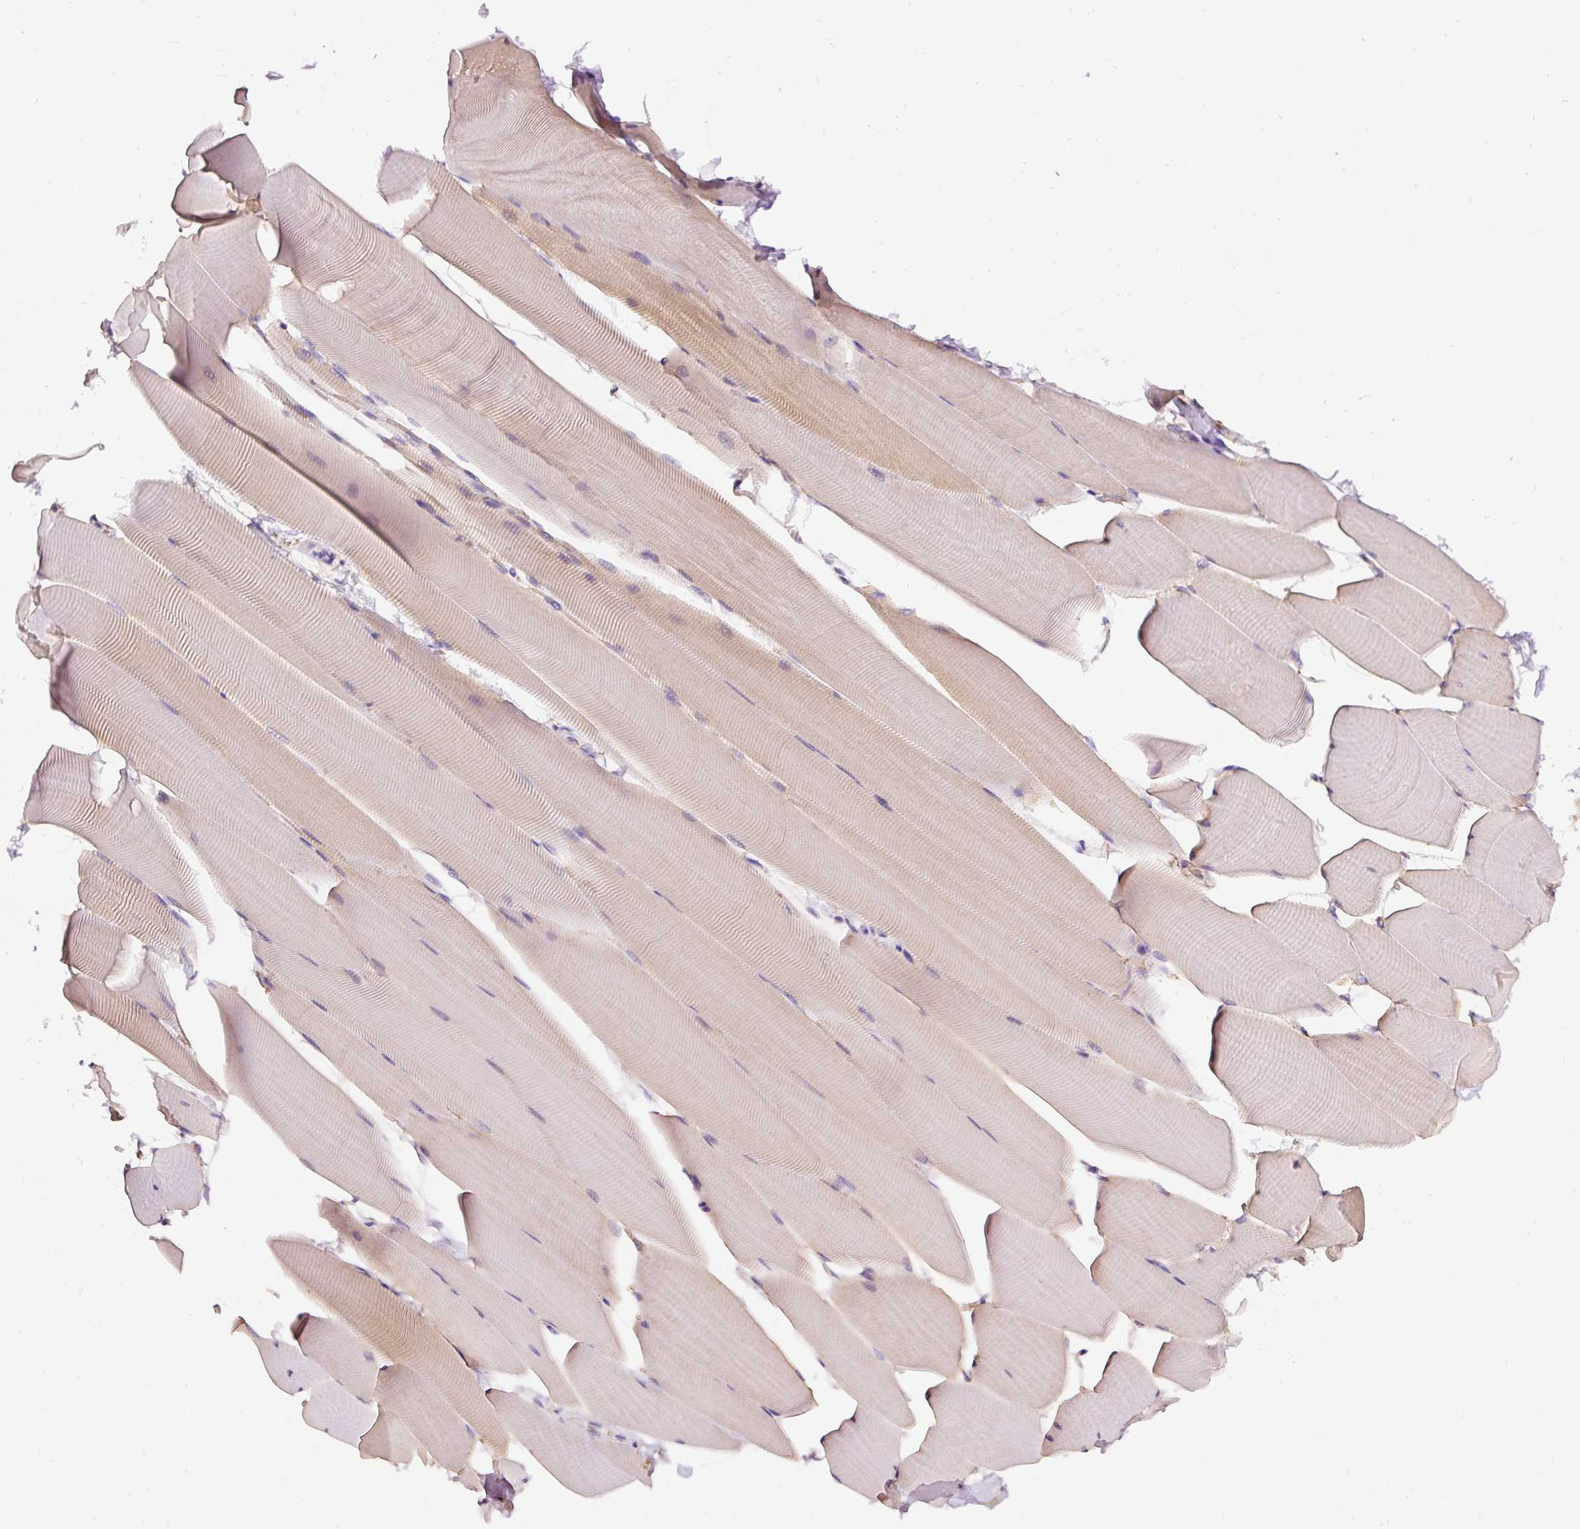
{"staining": {"intensity": "moderate", "quantity": "25%-75%", "location": "cytoplasmic/membranous"}, "tissue": "skeletal muscle", "cell_type": "Myocytes", "image_type": "normal", "snomed": [{"axis": "morphology", "description": "Normal tissue, NOS"}, {"axis": "topography", "description": "Skeletal muscle"}], "caption": "Myocytes reveal medium levels of moderate cytoplasmic/membranous positivity in about 25%-75% of cells in normal skeletal muscle.", "gene": "PRRC2A", "patient": {"sex": "male", "age": 25}}